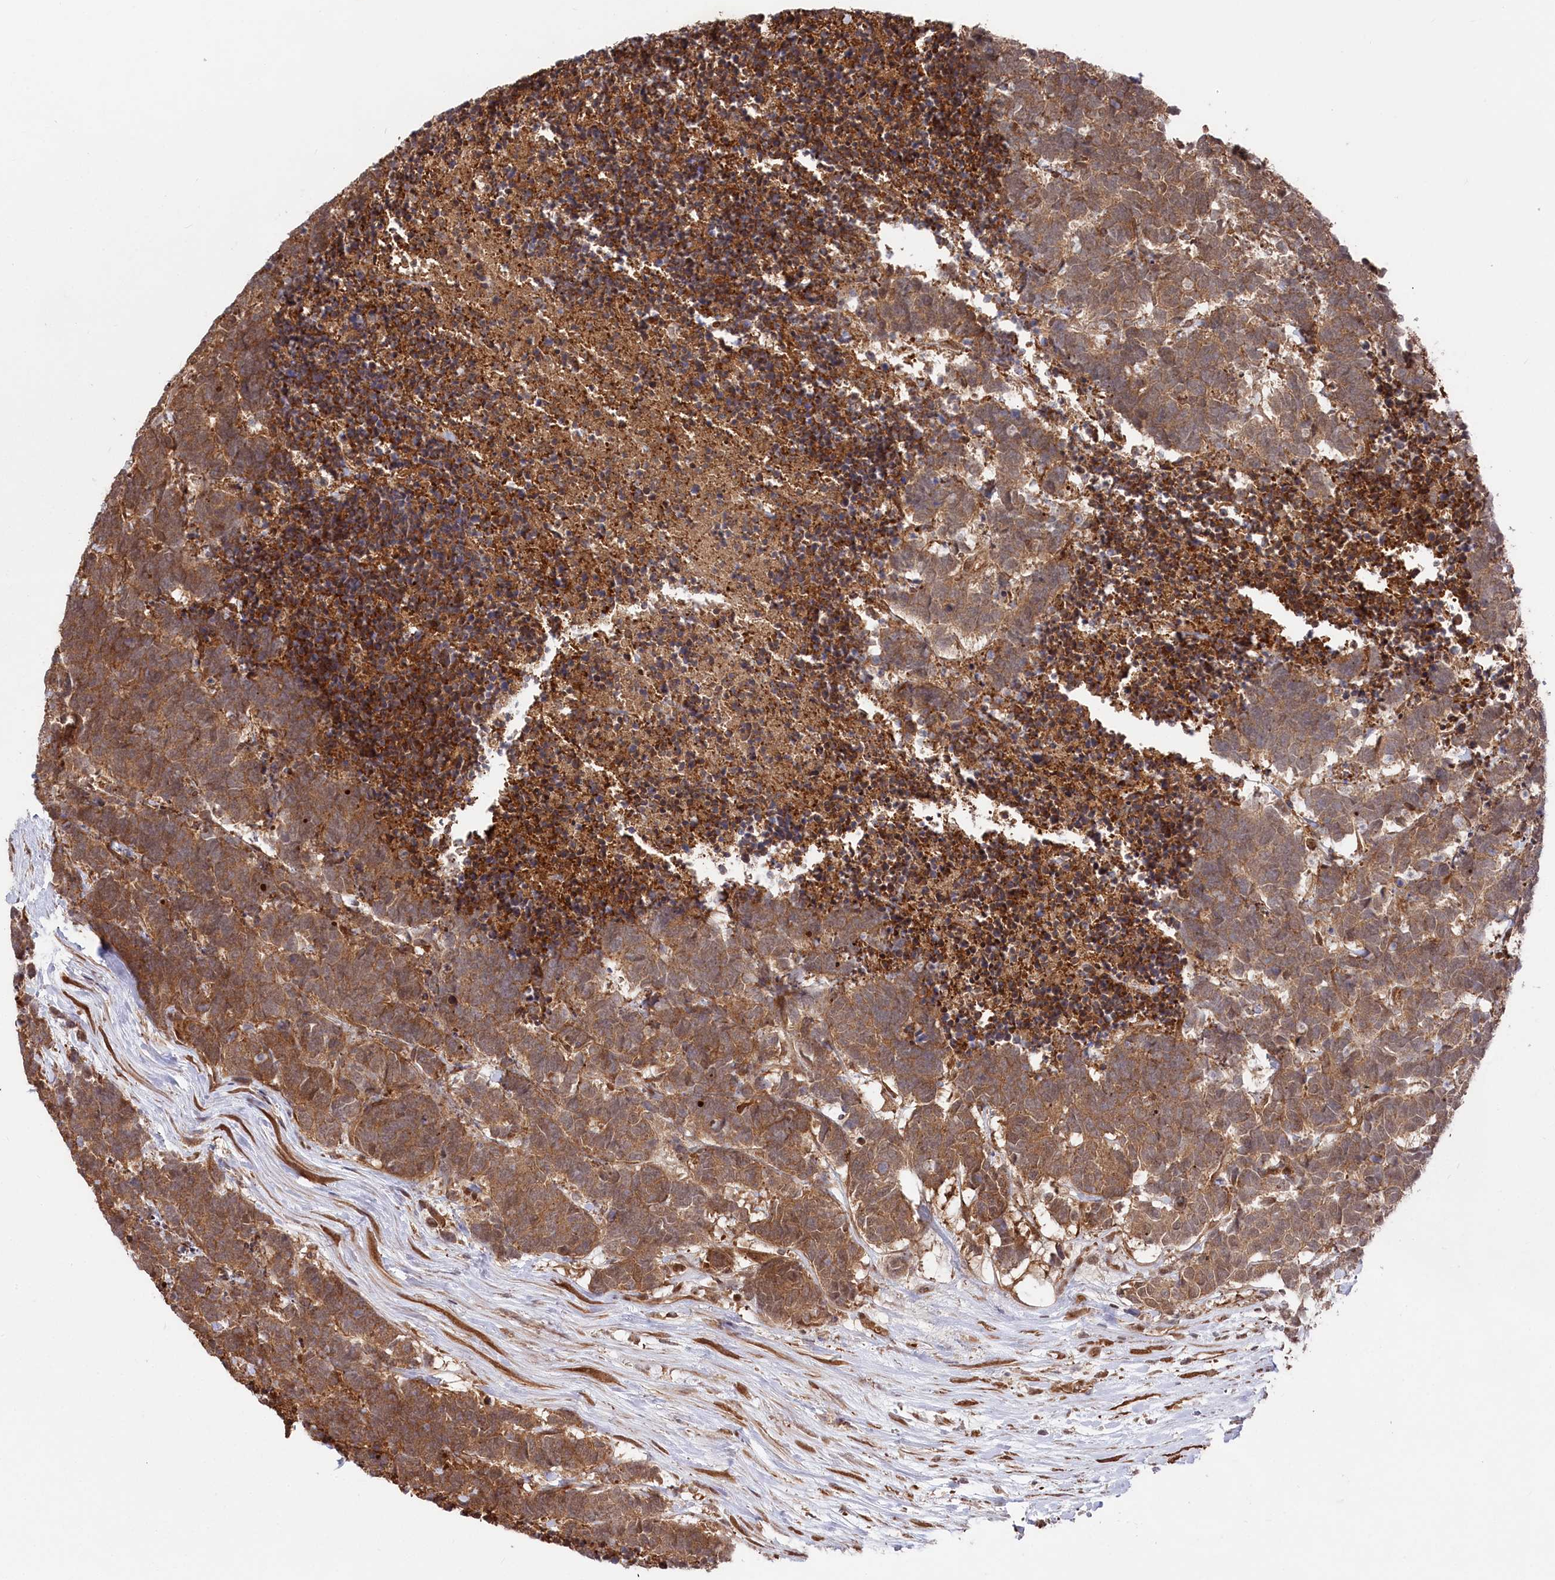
{"staining": {"intensity": "strong", "quantity": ">75%", "location": "cytoplasmic/membranous"}, "tissue": "carcinoid", "cell_type": "Tumor cells", "image_type": "cancer", "snomed": [{"axis": "morphology", "description": "Carcinoma, NOS"}, {"axis": "morphology", "description": "Carcinoid, malignant, NOS"}, {"axis": "topography", "description": "Urinary bladder"}], "caption": "A high amount of strong cytoplasmic/membranous positivity is present in about >75% of tumor cells in carcinoid tissue.", "gene": "PSMA1", "patient": {"sex": "male", "age": 57}}